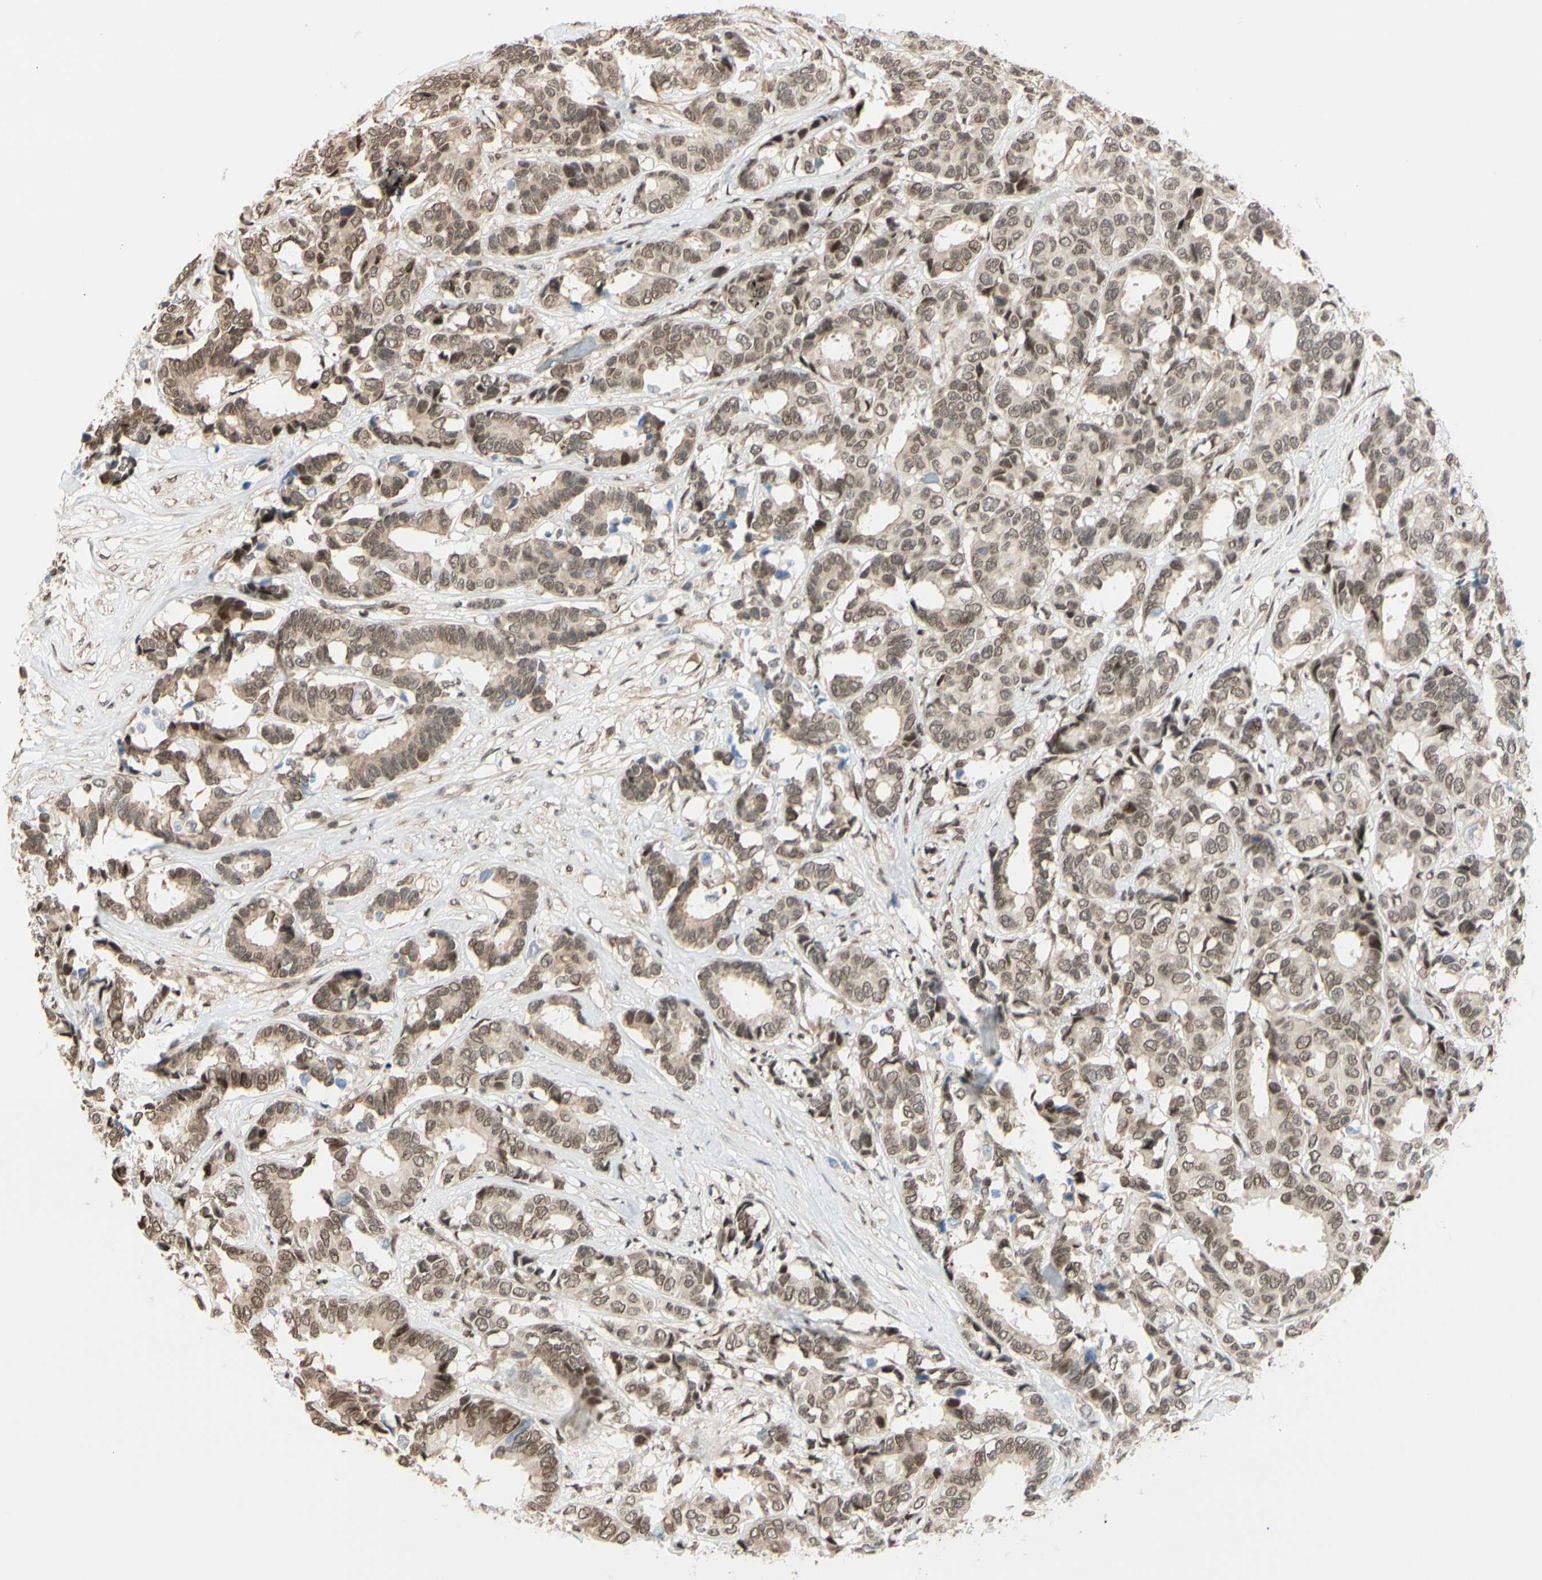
{"staining": {"intensity": "weak", "quantity": ">75%", "location": "nuclear"}, "tissue": "breast cancer", "cell_type": "Tumor cells", "image_type": "cancer", "snomed": [{"axis": "morphology", "description": "Duct carcinoma"}, {"axis": "topography", "description": "Breast"}], "caption": "Human breast cancer (infiltrating ductal carcinoma) stained with a protein marker reveals weak staining in tumor cells.", "gene": "SUFU", "patient": {"sex": "female", "age": 87}}